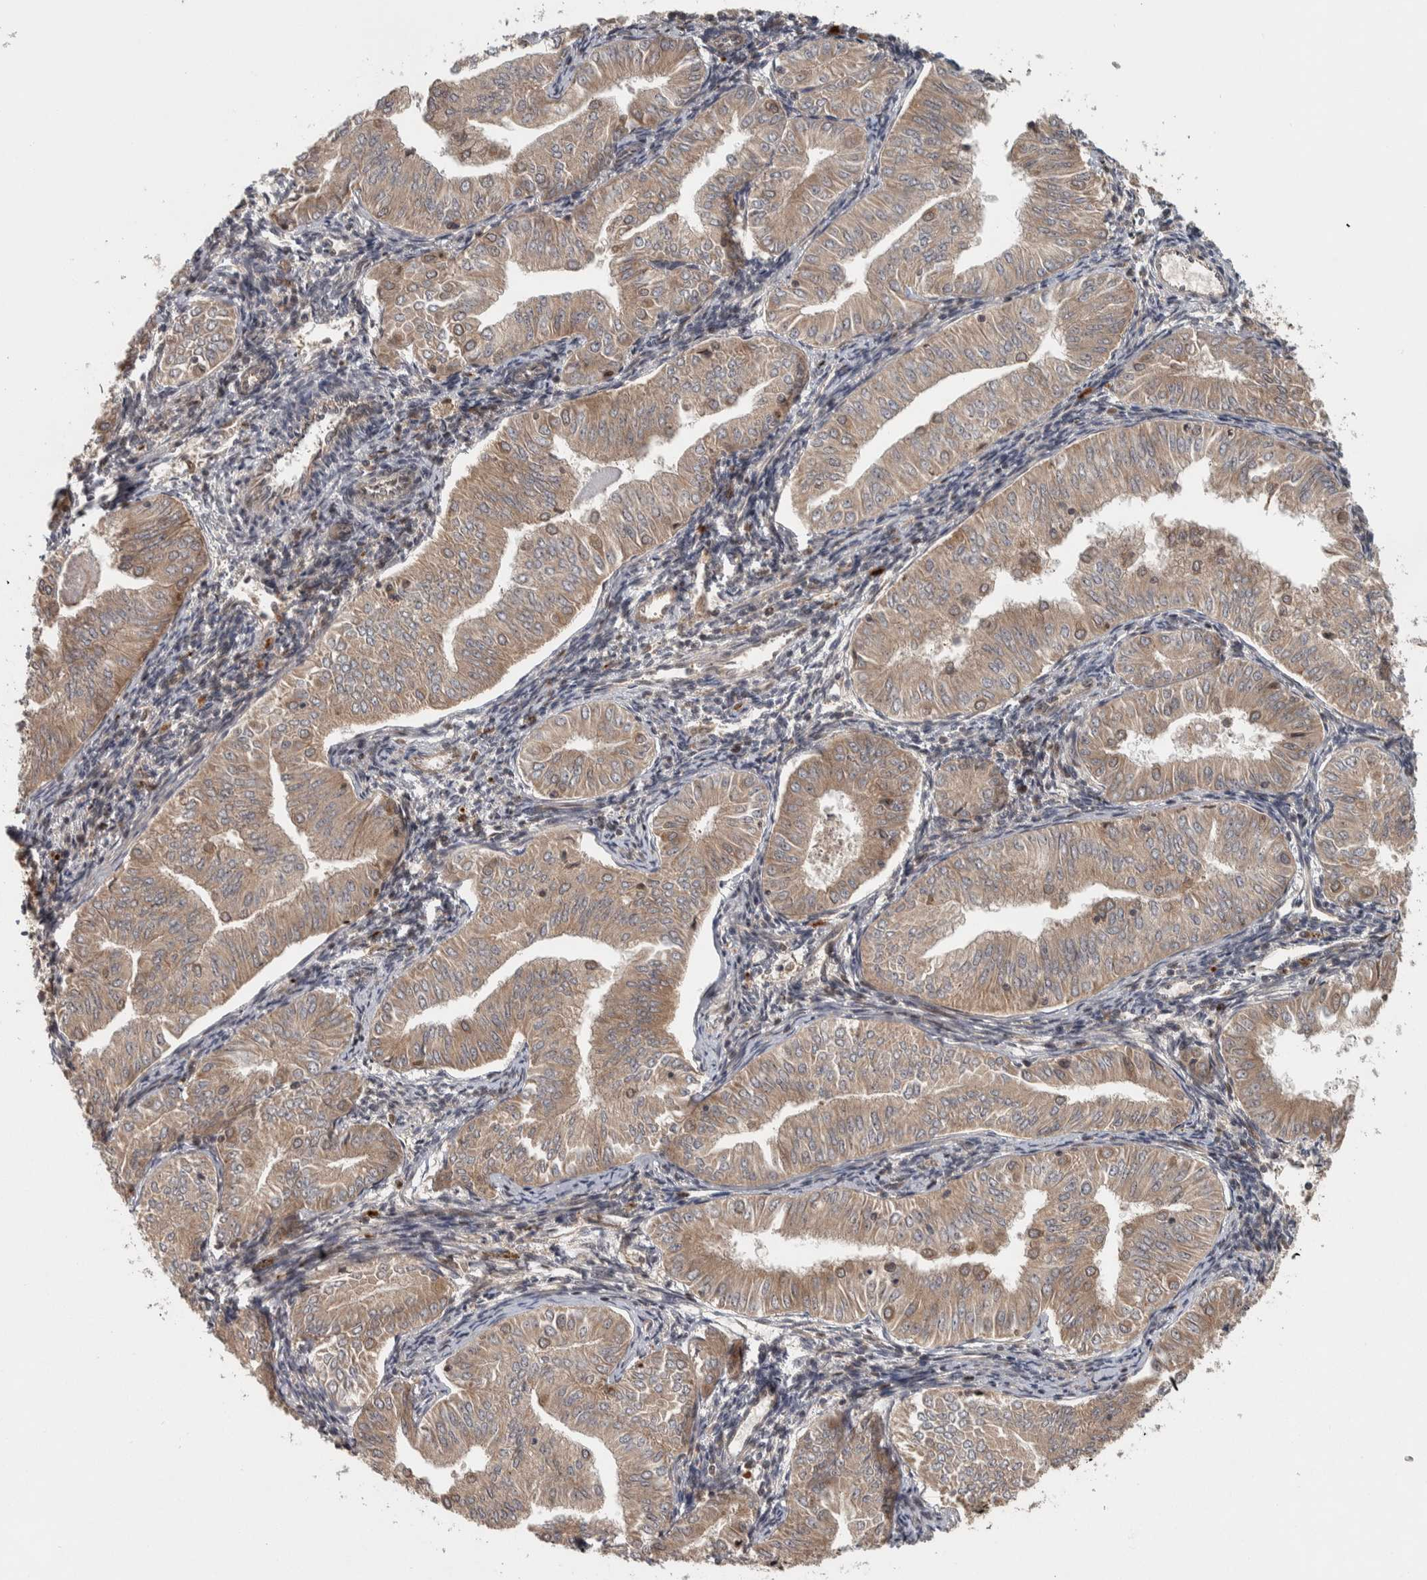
{"staining": {"intensity": "weak", "quantity": ">75%", "location": "cytoplasmic/membranous"}, "tissue": "endometrial cancer", "cell_type": "Tumor cells", "image_type": "cancer", "snomed": [{"axis": "morphology", "description": "Normal tissue, NOS"}, {"axis": "morphology", "description": "Adenocarcinoma, NOS"}, {"axis": "topography", "description": "Endometrium"}], "caption": "The photomicrograph exhibits staining of adenocarcinoma (endometrial), revealing weak cytoplasmic/membranous protein expression (brown color) within tumor cells.", "gene": "RPS6KA4", "patient": {"sex": "female", "age": 53}}